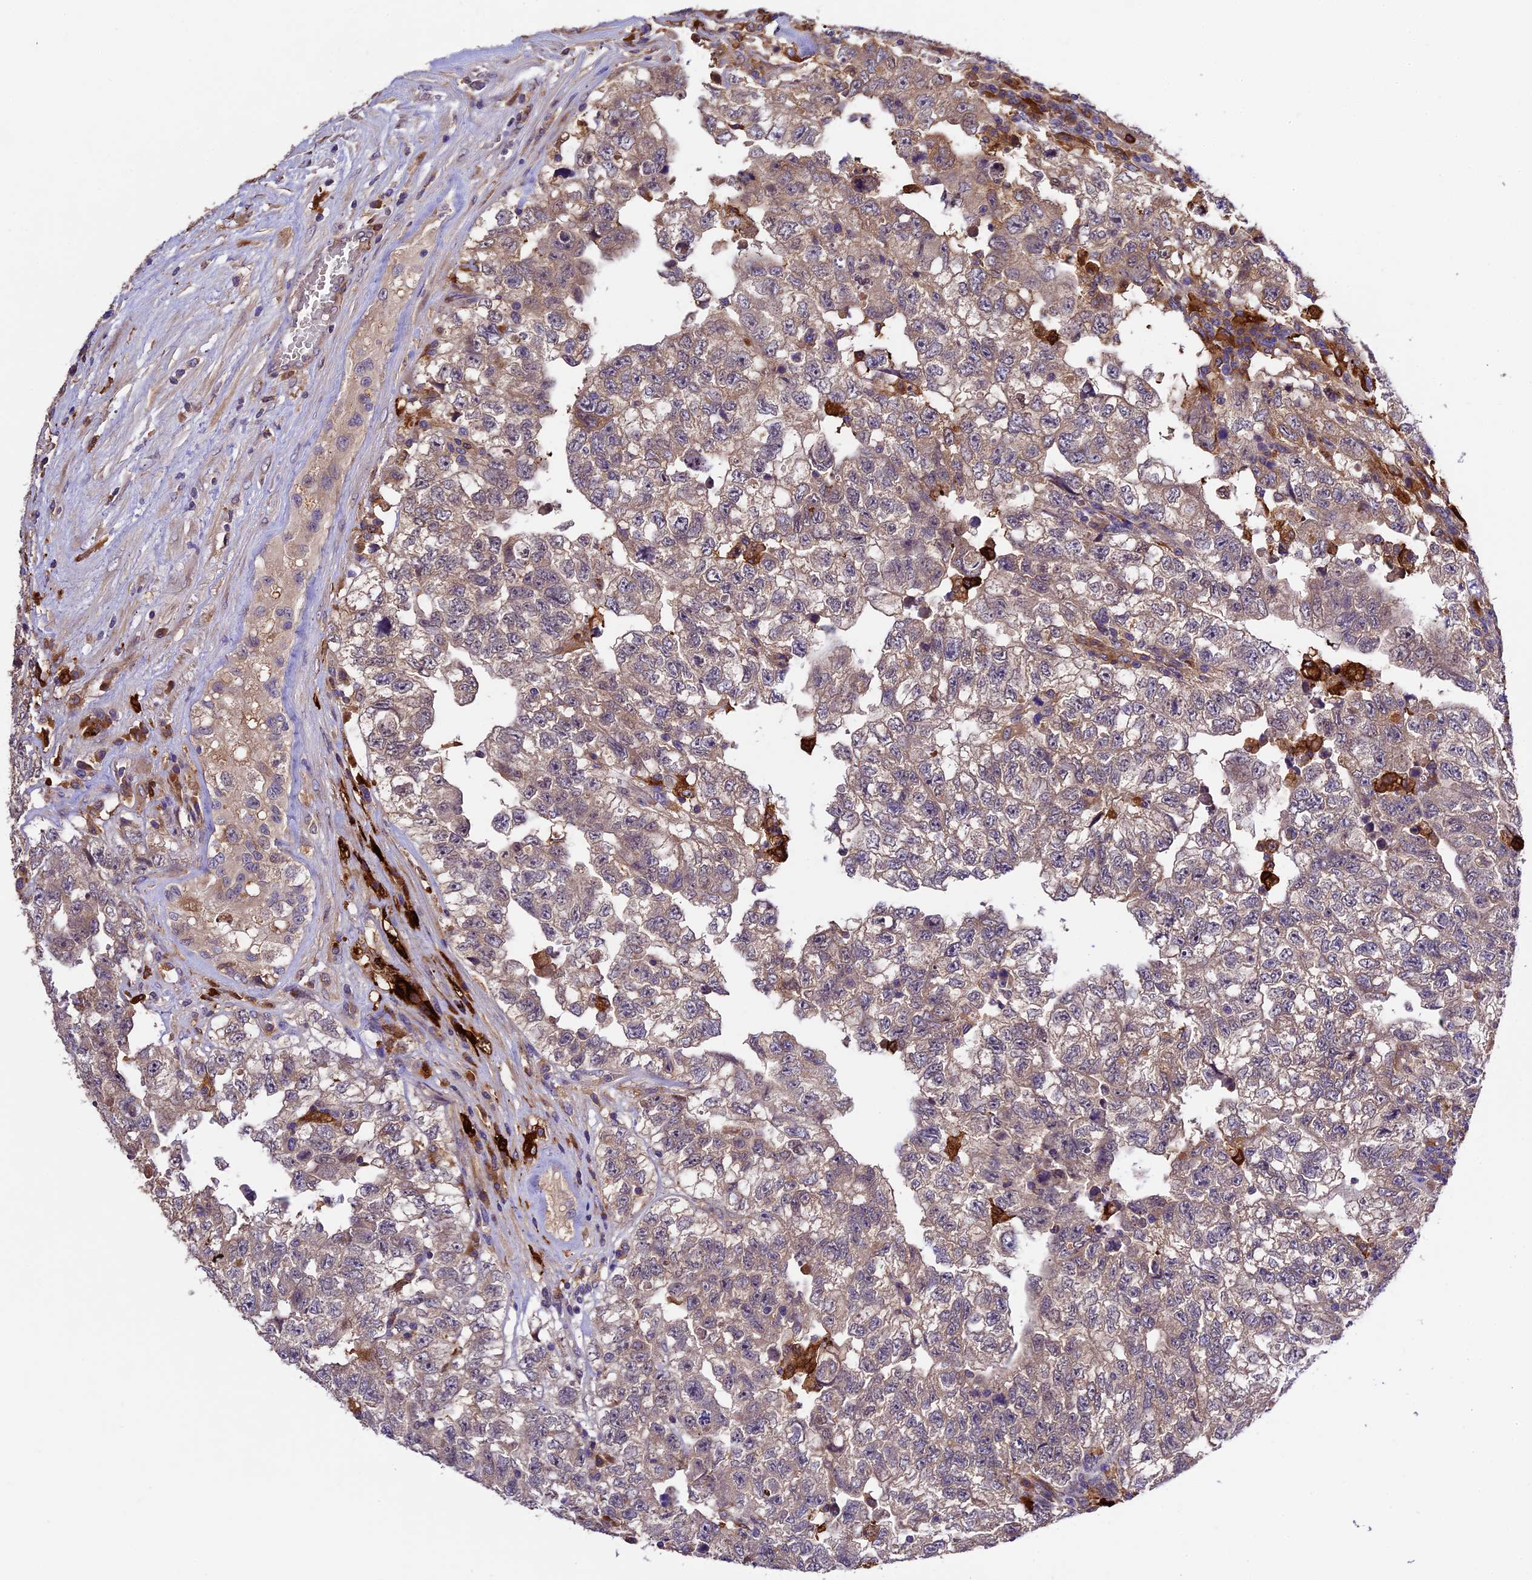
{"staining": {"intensity": "weak", "quantity": "25%-75%", "location": "cytoplasmic/membranous"}, "tissue": "testis cancer", "cell_type": "Tumor cells", "image_type": "cancer", "snomed": [{"axis": "morphology", "description": "Carcinoma, Embryonal, NOS"}, {"axis": "topography", "description": "Testis"}], "caption": "Testis embryonal carcinoma stained with DAB immunohistochemistry (IHC) reveals low levels of weak cytoplasmic/membranous staining in about 25%-75% of tumor cells.", "gene": "CILP2", "patient": {"sex": "male", "age": 36}}